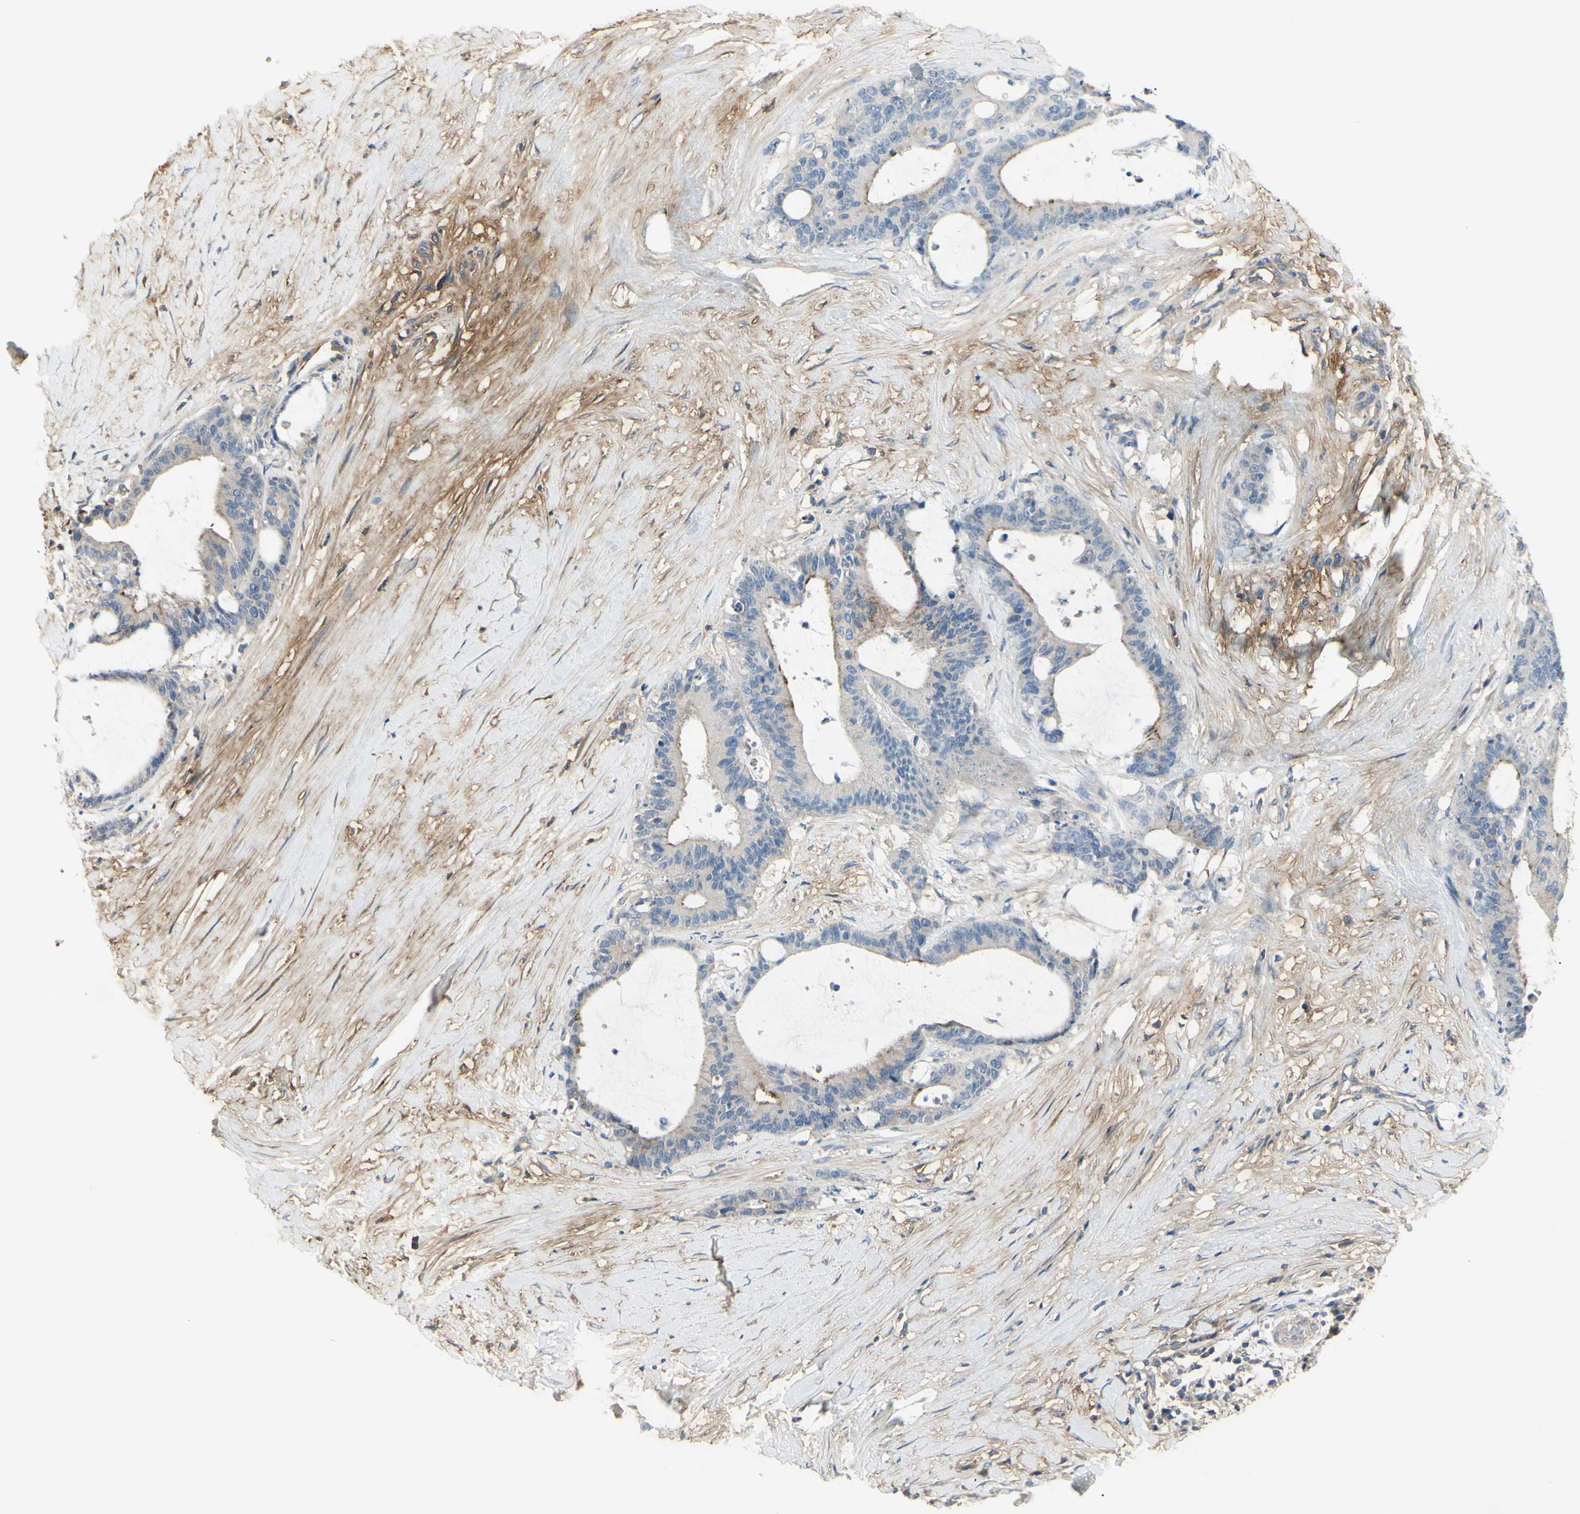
{"staining": {"intensity": "weak", "quantity": "25%-75%", "location": "cytoplasmic/membranous"}, "tissue": "liver cancer", "cell_type": "Tumor cells", "image_type": "cancer", "snomed": [{"axis": "morphology", "description": "Cholangiocarcinoma"}, {"axis": "topography", "description": "Liver"}], "caption": "Cholangiocarcinoma (liver) stained with a brown dye reveals weak cytoplasmic/membranous positive expression in about 25%-75% of tumor cells.", "gene": "NCBP2L", "patient": {"sex": "female", "age": 73}}